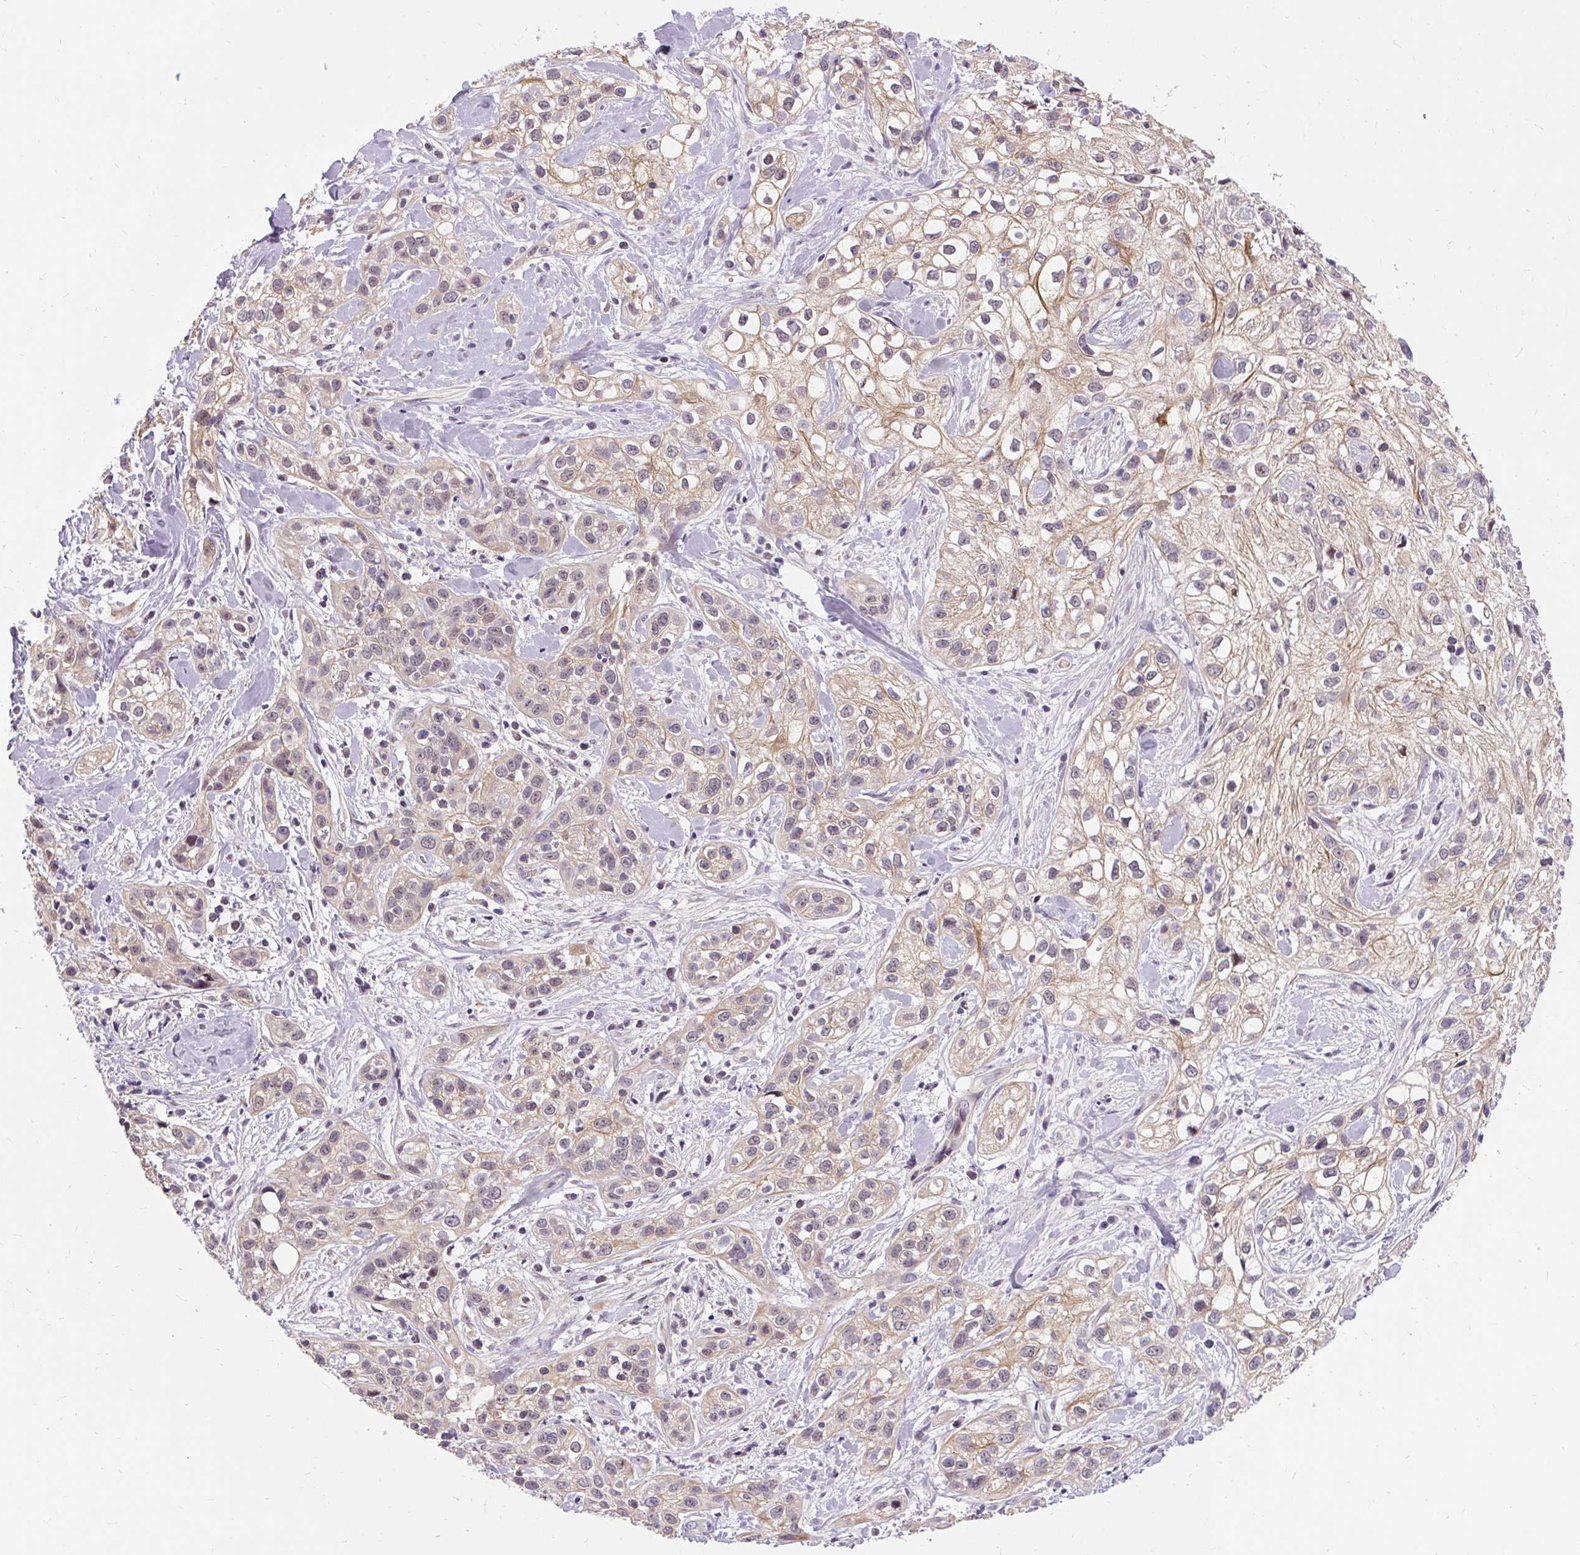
{"staining": {"intensity": "weak", "quantity": "25%-75%", "location": "cytoplasmic/membranous"}, "tissue": "skin cancer", "cell_type": "Tumor cells", "image_type": "cancer", "snomed": [{"axis": "morphology", "description": "Squamous cell carcinoma, NOS"}, {"axis": "topography", "description": "Skin"}], "caption": "Immunohistochemical staining of human skin cancer (squamous cell carcinoma) demonstrates low levels of weak cytoplasmic/membranous staining in about 25%-75% of tumor cells.", "gene": "FAM117B", "patient": {"sex": "male", "age": 82}}